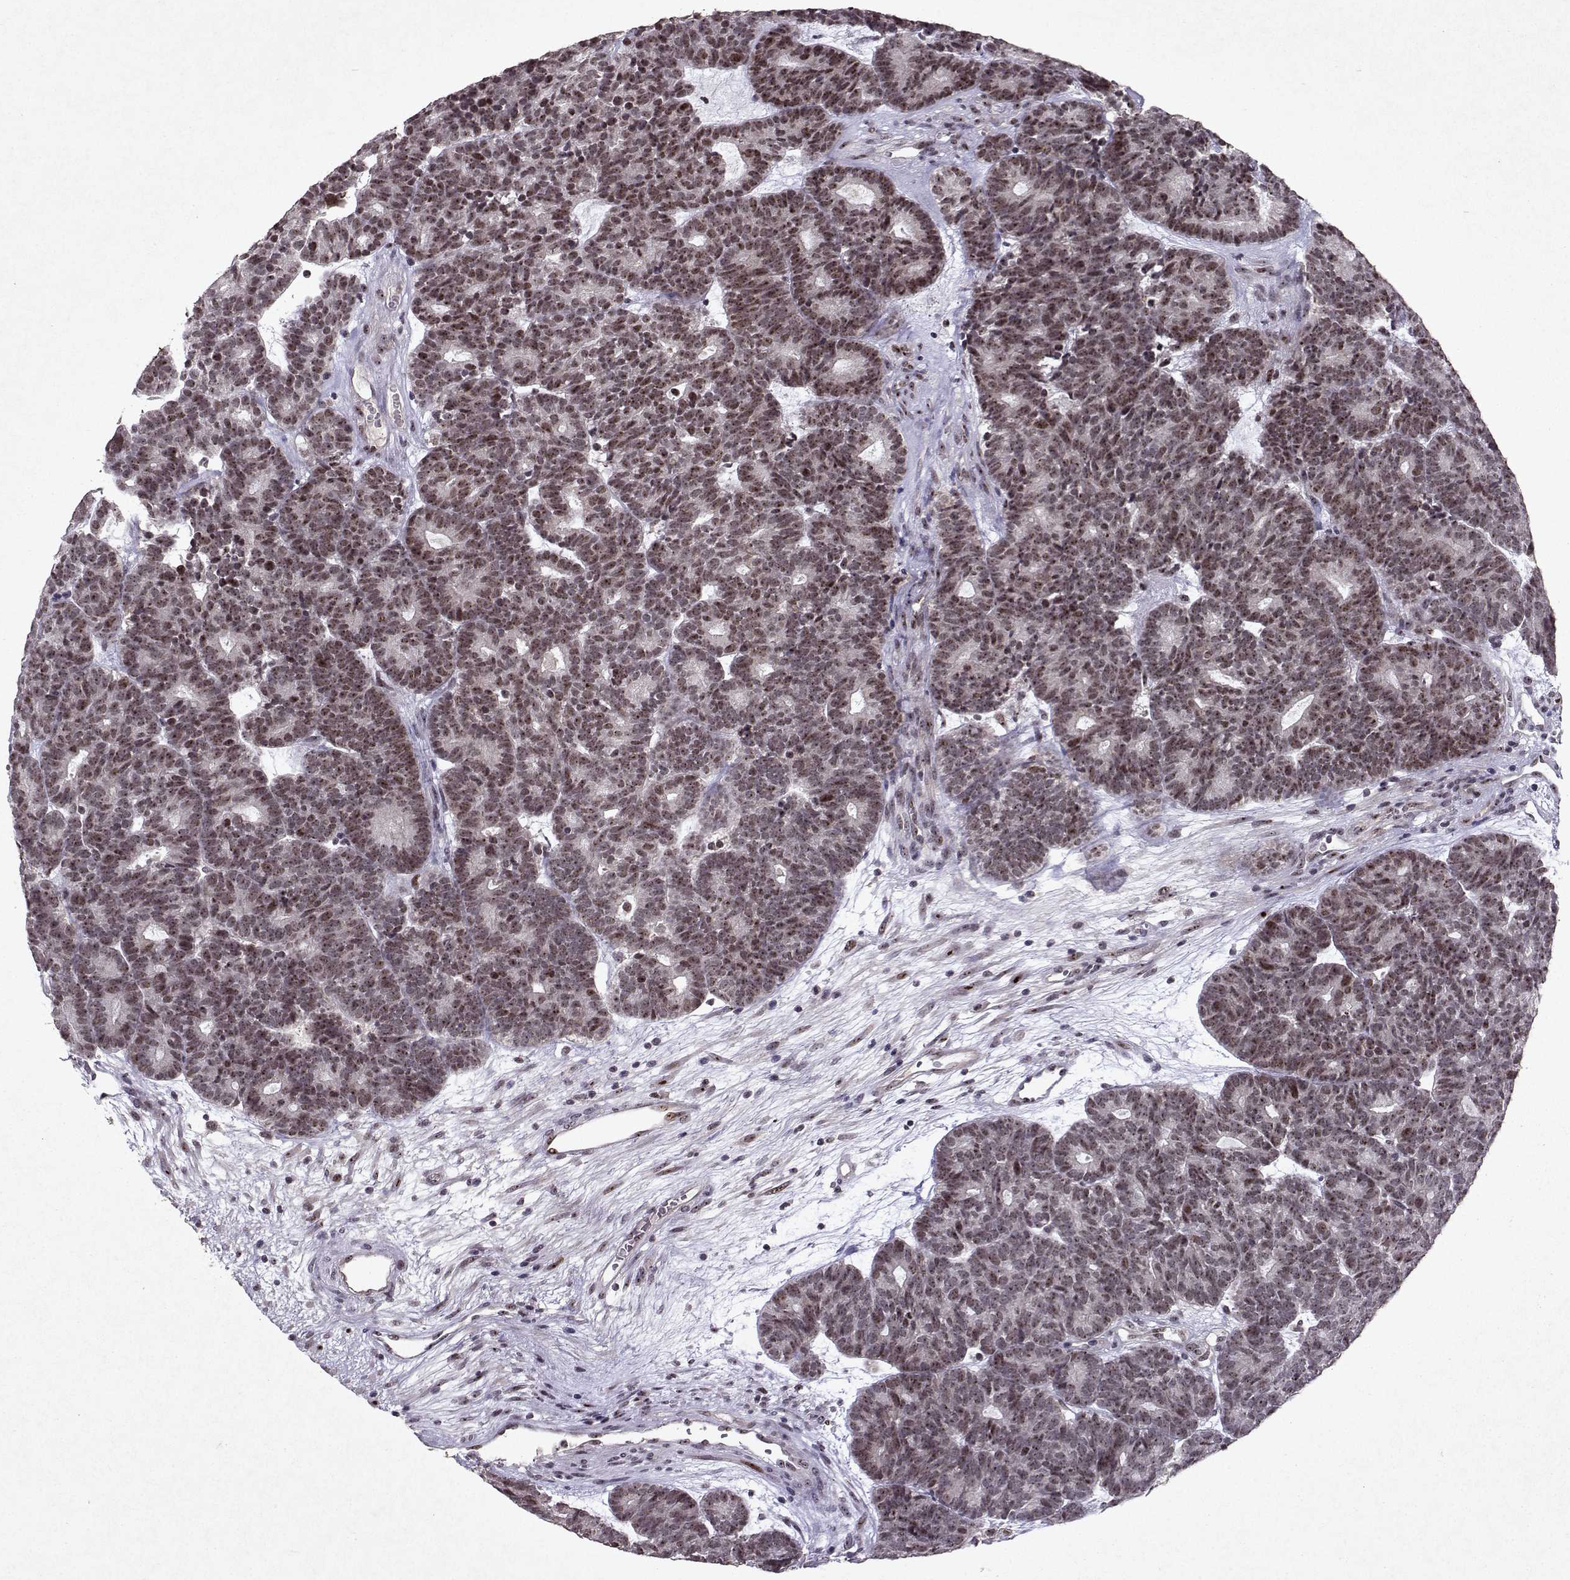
{"staining": {"intensity": "weak", "quantity": ">75%", "location": "nuclear"}, "tissue": "head and neck cancer", "cell_type": "Tumor cells", "image_type": "cancer", "snomed": [{"axis": "morphology", "description": "Adenocarcinoma, NOS"}, {"axis": "topography", "description": "Head-Neck"}], "caption": "Brown immunohistochemical staining in human head and neck cancer shows weak nuclear expression in about >75% of tumor cells. Nuclei are stained in blue.", "gene": "DDX56", "patient": {"sex": "female", "age": 81}}